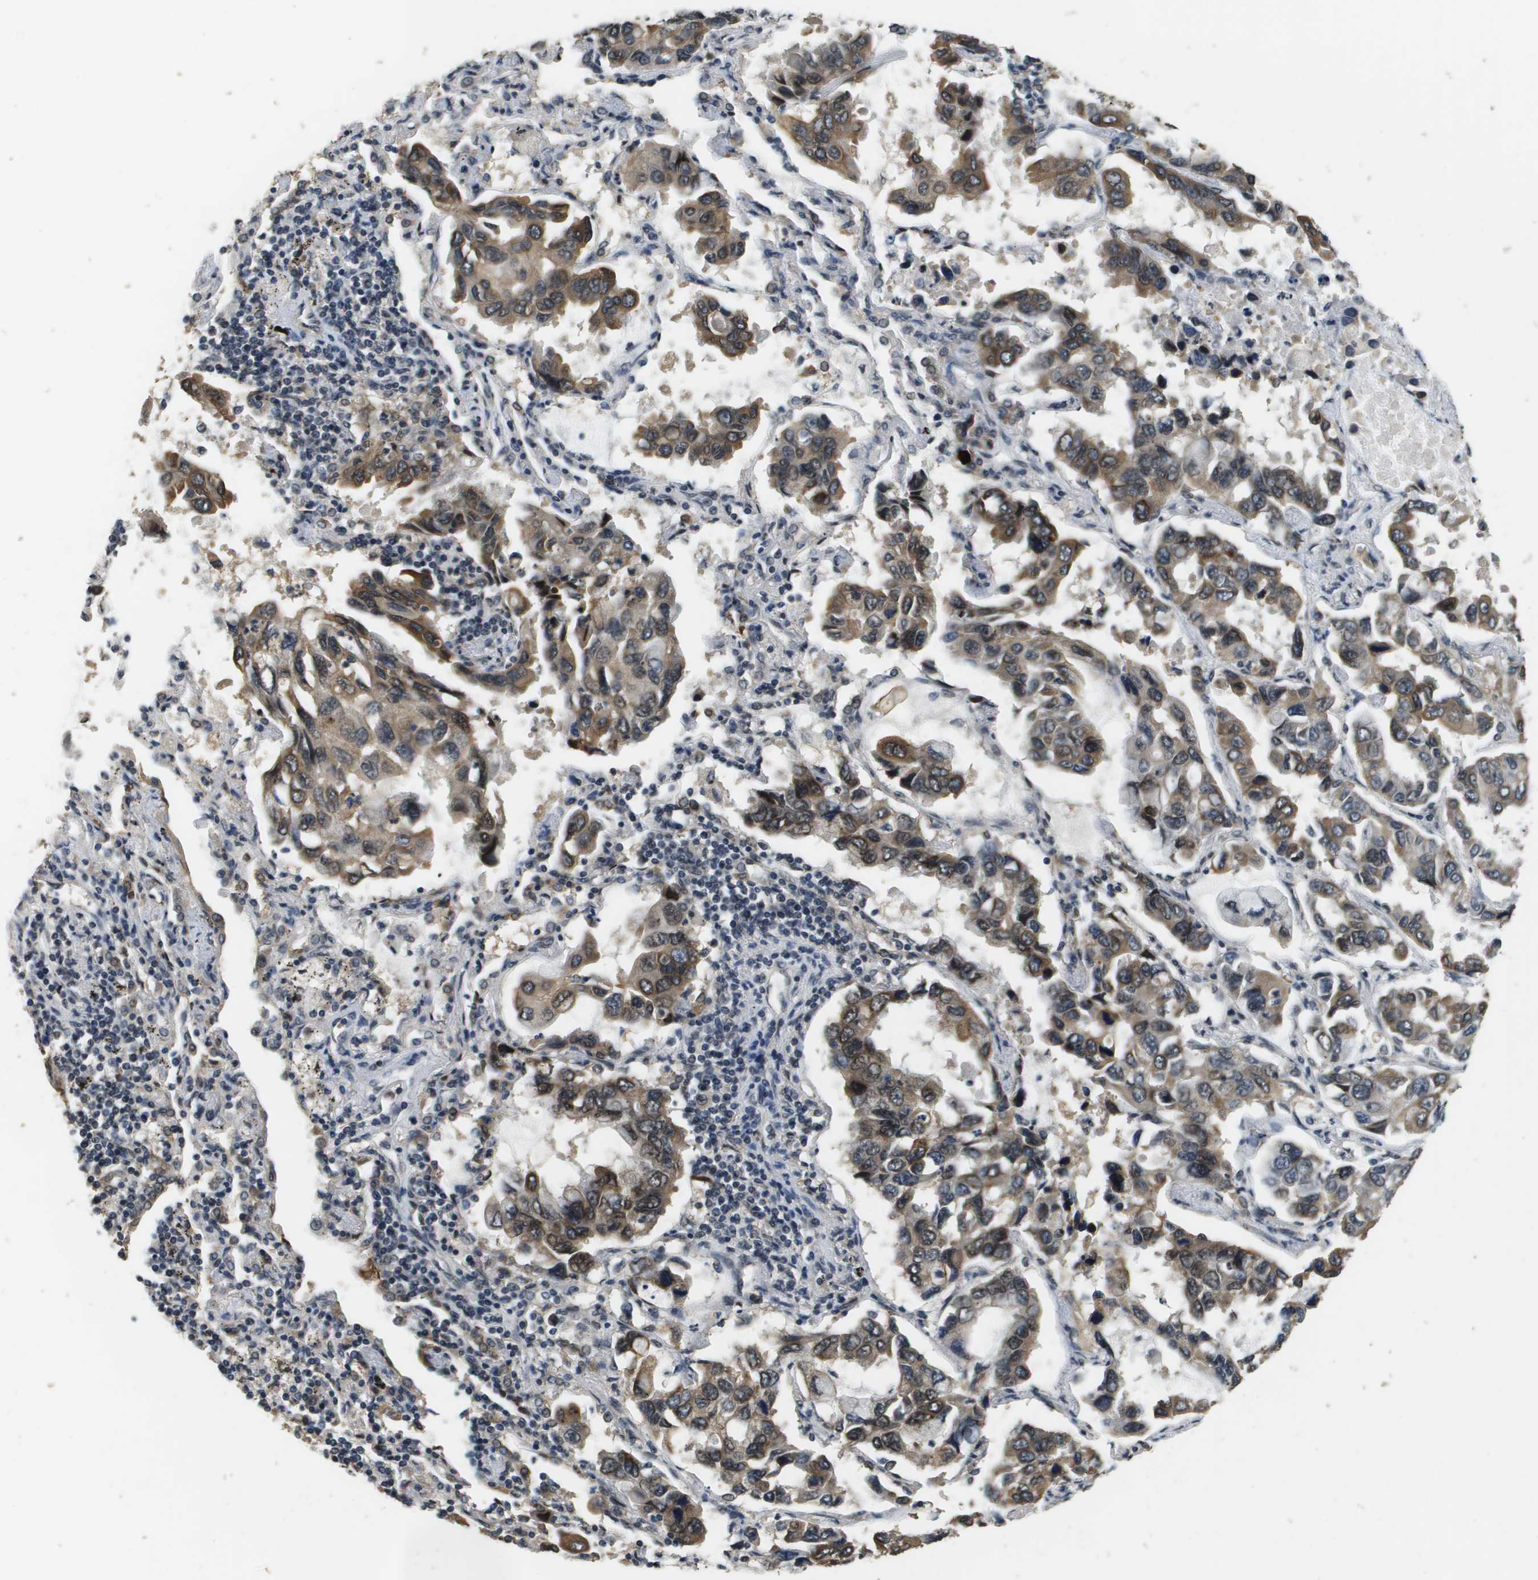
{"staining": {"intensity": "moderate", "quantity": ">75%", "location": "cytoplasmic/membranous"}, "tissue": "lung cancer", "cell_type": "Tumor cells", "image_type": "cancer", "snomed": [{"axis": "morphology", "description": "Adenocarcinoma, NOS"}, {"axis": "topography", "description": "Lung"}], "caption": "Lung adenocarcinoma stained with DAB (3,3'-diaminobenzidine) immunohistochemistry exhibits medium levels of moderate cytoplasmic/membranous positivity in about >75% of tumor cells.", "gene": "FANCC", "patient": {"sex": "male", "age": 64}}